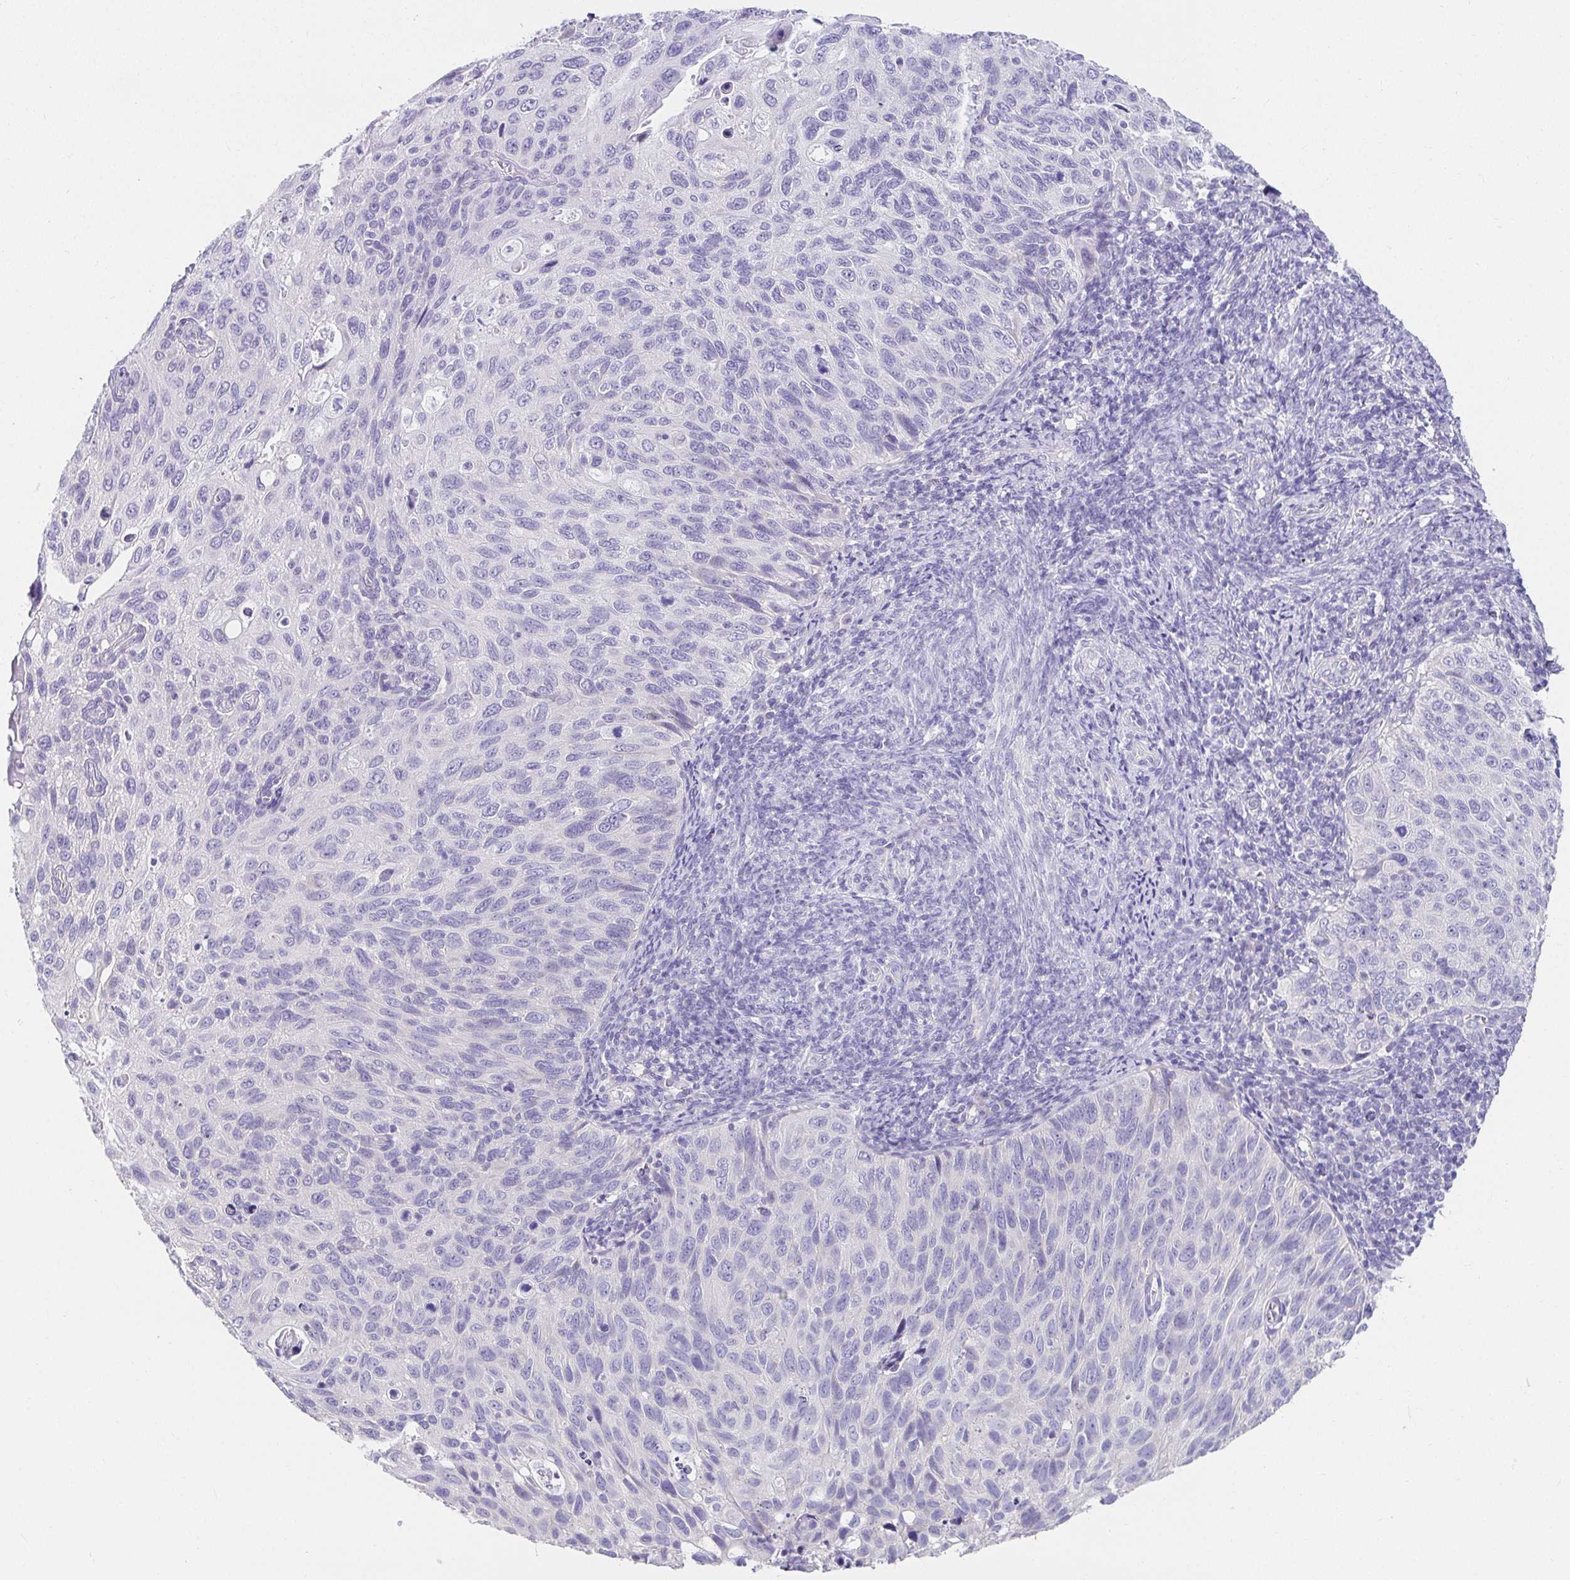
{"staining": {"intensity": "negative", "quantity": "none", "location": "none"}, "tissue": "cervical cancer", "cell_type": "Tumor cells", "image_type": "cancer", "snomed": [{"axis": "morphology", "description": "Squamous cell carcinoma, NOS"}, {"axis": "topography", "description": "Cervix"}], "caption": "Cervical cancer stained for a protein using immunohistochemistry (IHC) displays no staining tumor cells.", "gene": "VGLL1", "patient": {"sex": "female", "age": 70}}